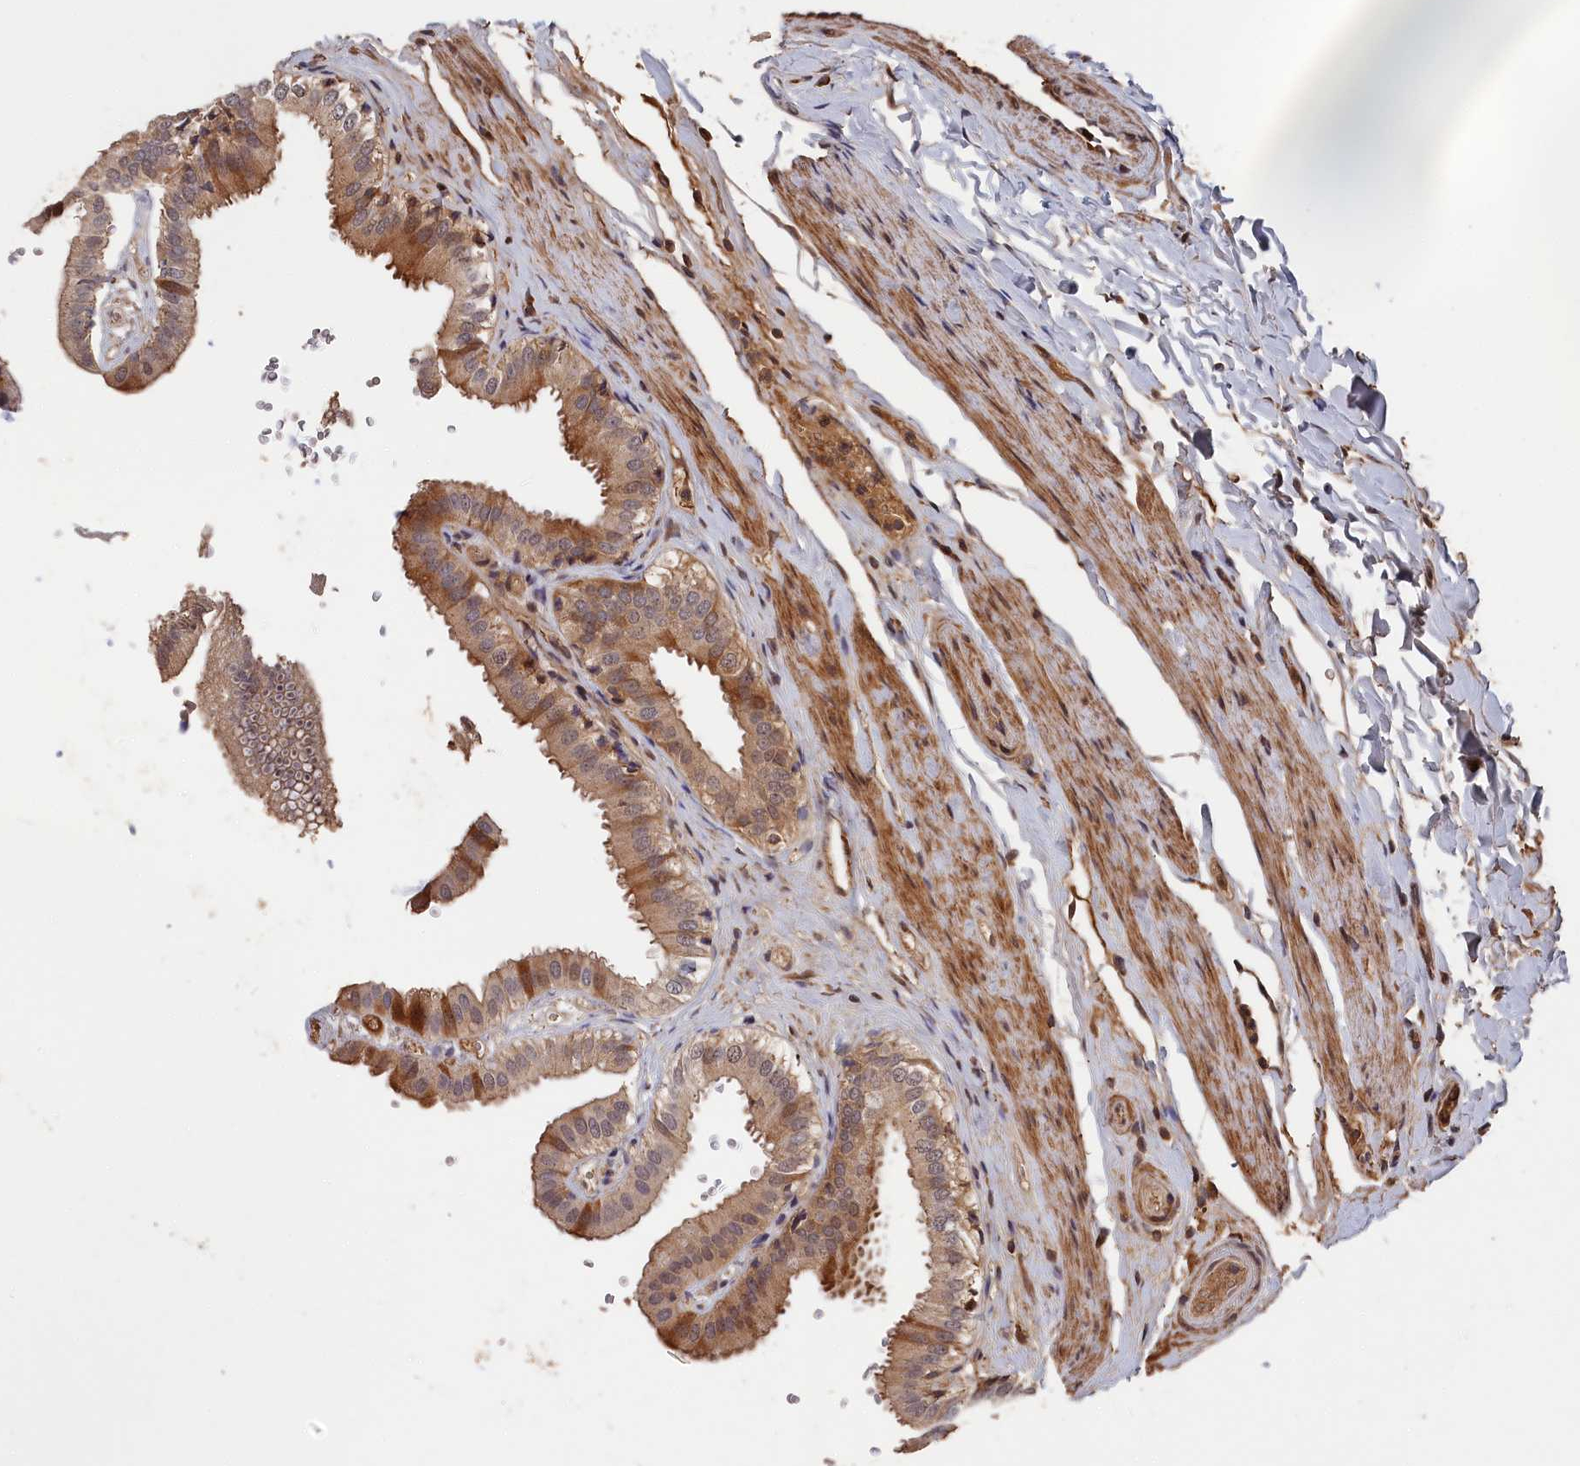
{"staining": {"intensity": "moderate", "quantity": ">75%", "location": "cytoplasmic/membranous"}, "tissue": "gallbladder", "cell_type": "Glandular cells", "image_type": "normal", "snomed": [{"axis": "morphology", "description": "Normal tissue, NOS"}, {"axis": "topography", "description": "Gallbladder"}], "caption": "High-power microscopy captured an immunohistochemistry (IHC) histopathology image of normal gallbladder, revealing moderate cytoplasmic/membranous staining in approximately >75% of glandular cells.", "gene": "RMI2", "patient": {"sex": "female", "age": 61}}